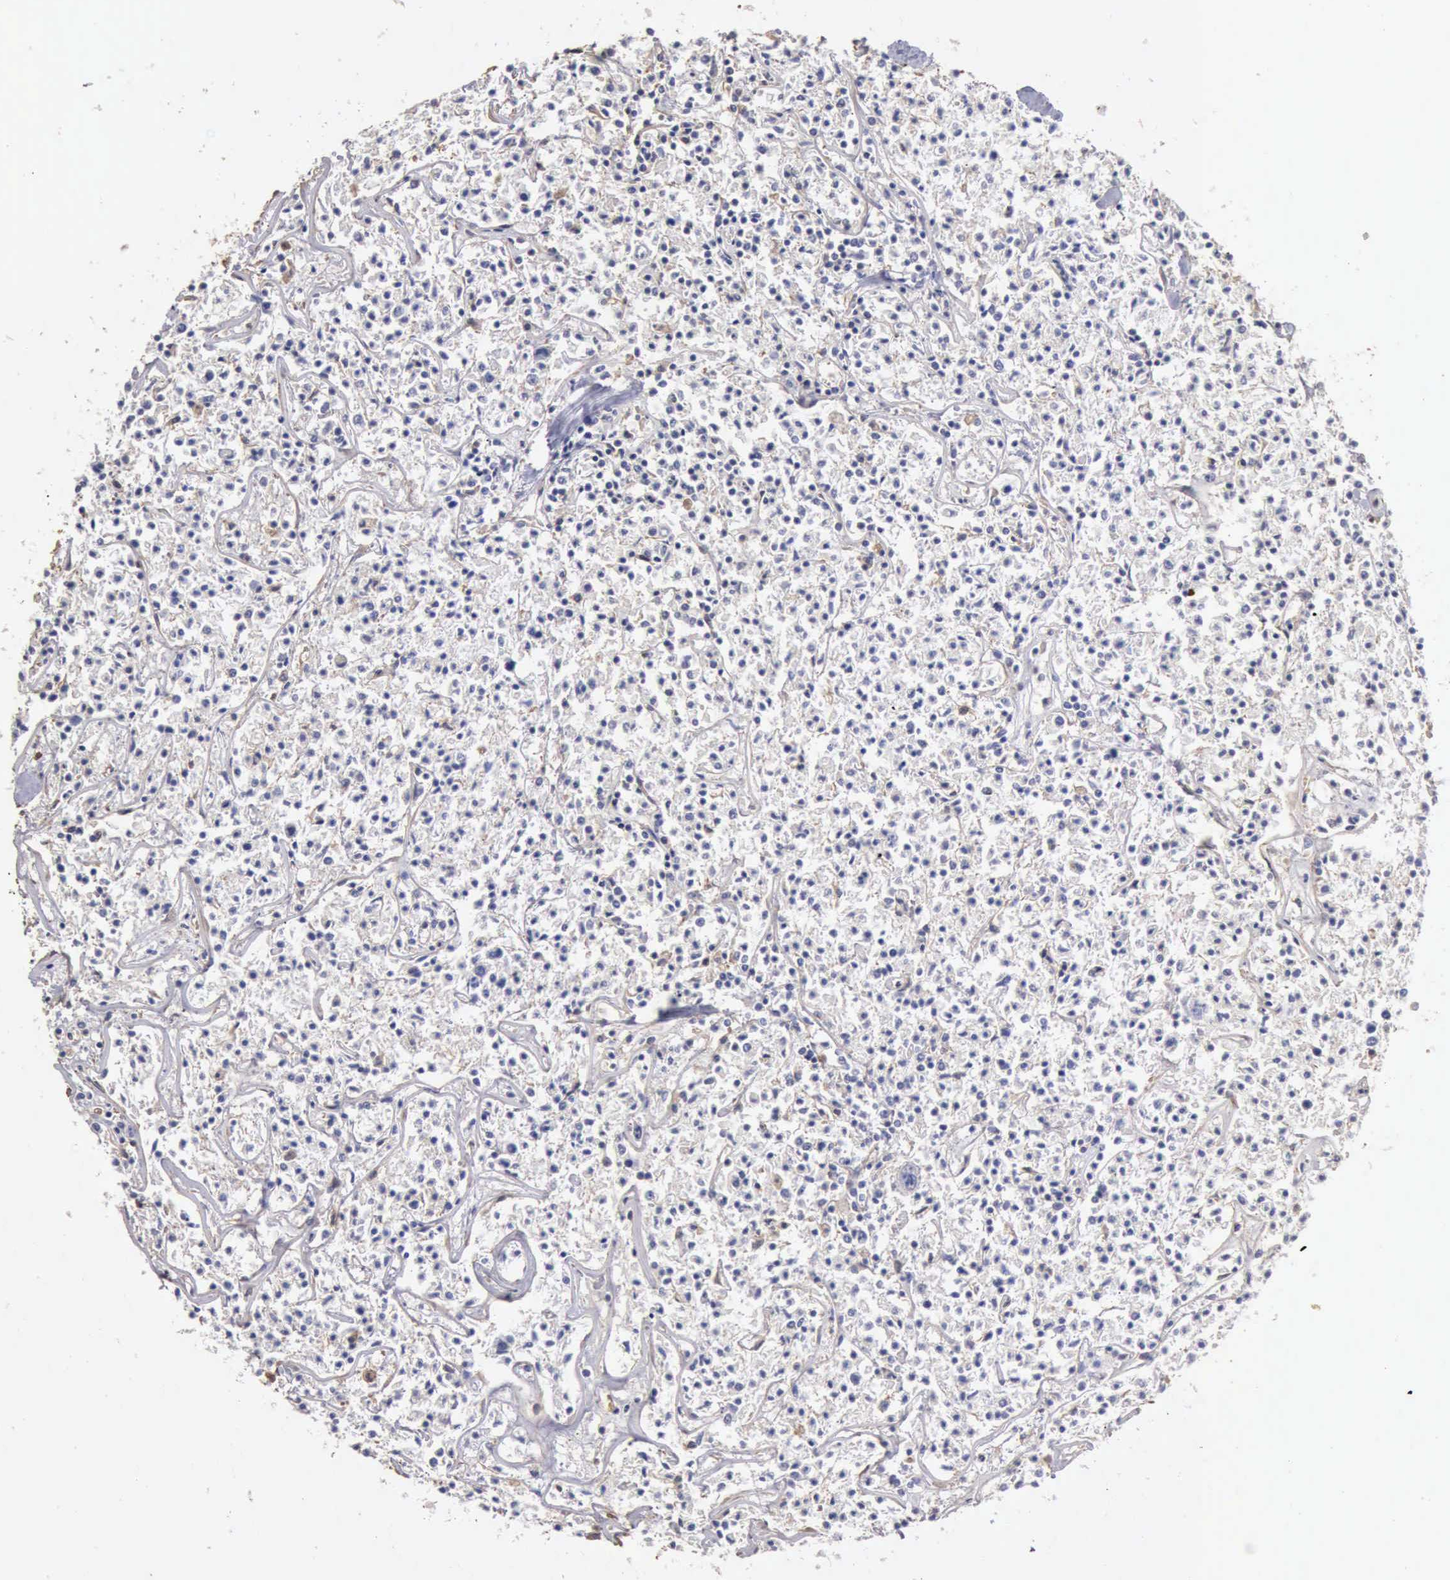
{"staining": {"intensity": "negative", "quantity": "none", "location": "none"}, "tissue": "lymphoma", "cell_type": "Tumor cells", "image_type": "cancer", "snomed": [{"axis": "morphology", "description": "Malignant lymphoma, non-Hodgkin's type, Low grade"}, {"axis": "topography", "description": "Small intestine"}], "caption": "Malignant lymphoma, non-Hodgkin's type (low-grade) was stained to show a protein in brown. There is no significant positivity in tumor cells. Nuclei are stained in blue.", "gene": "BMX", "patient": {"sex": "female", "age": 59}}